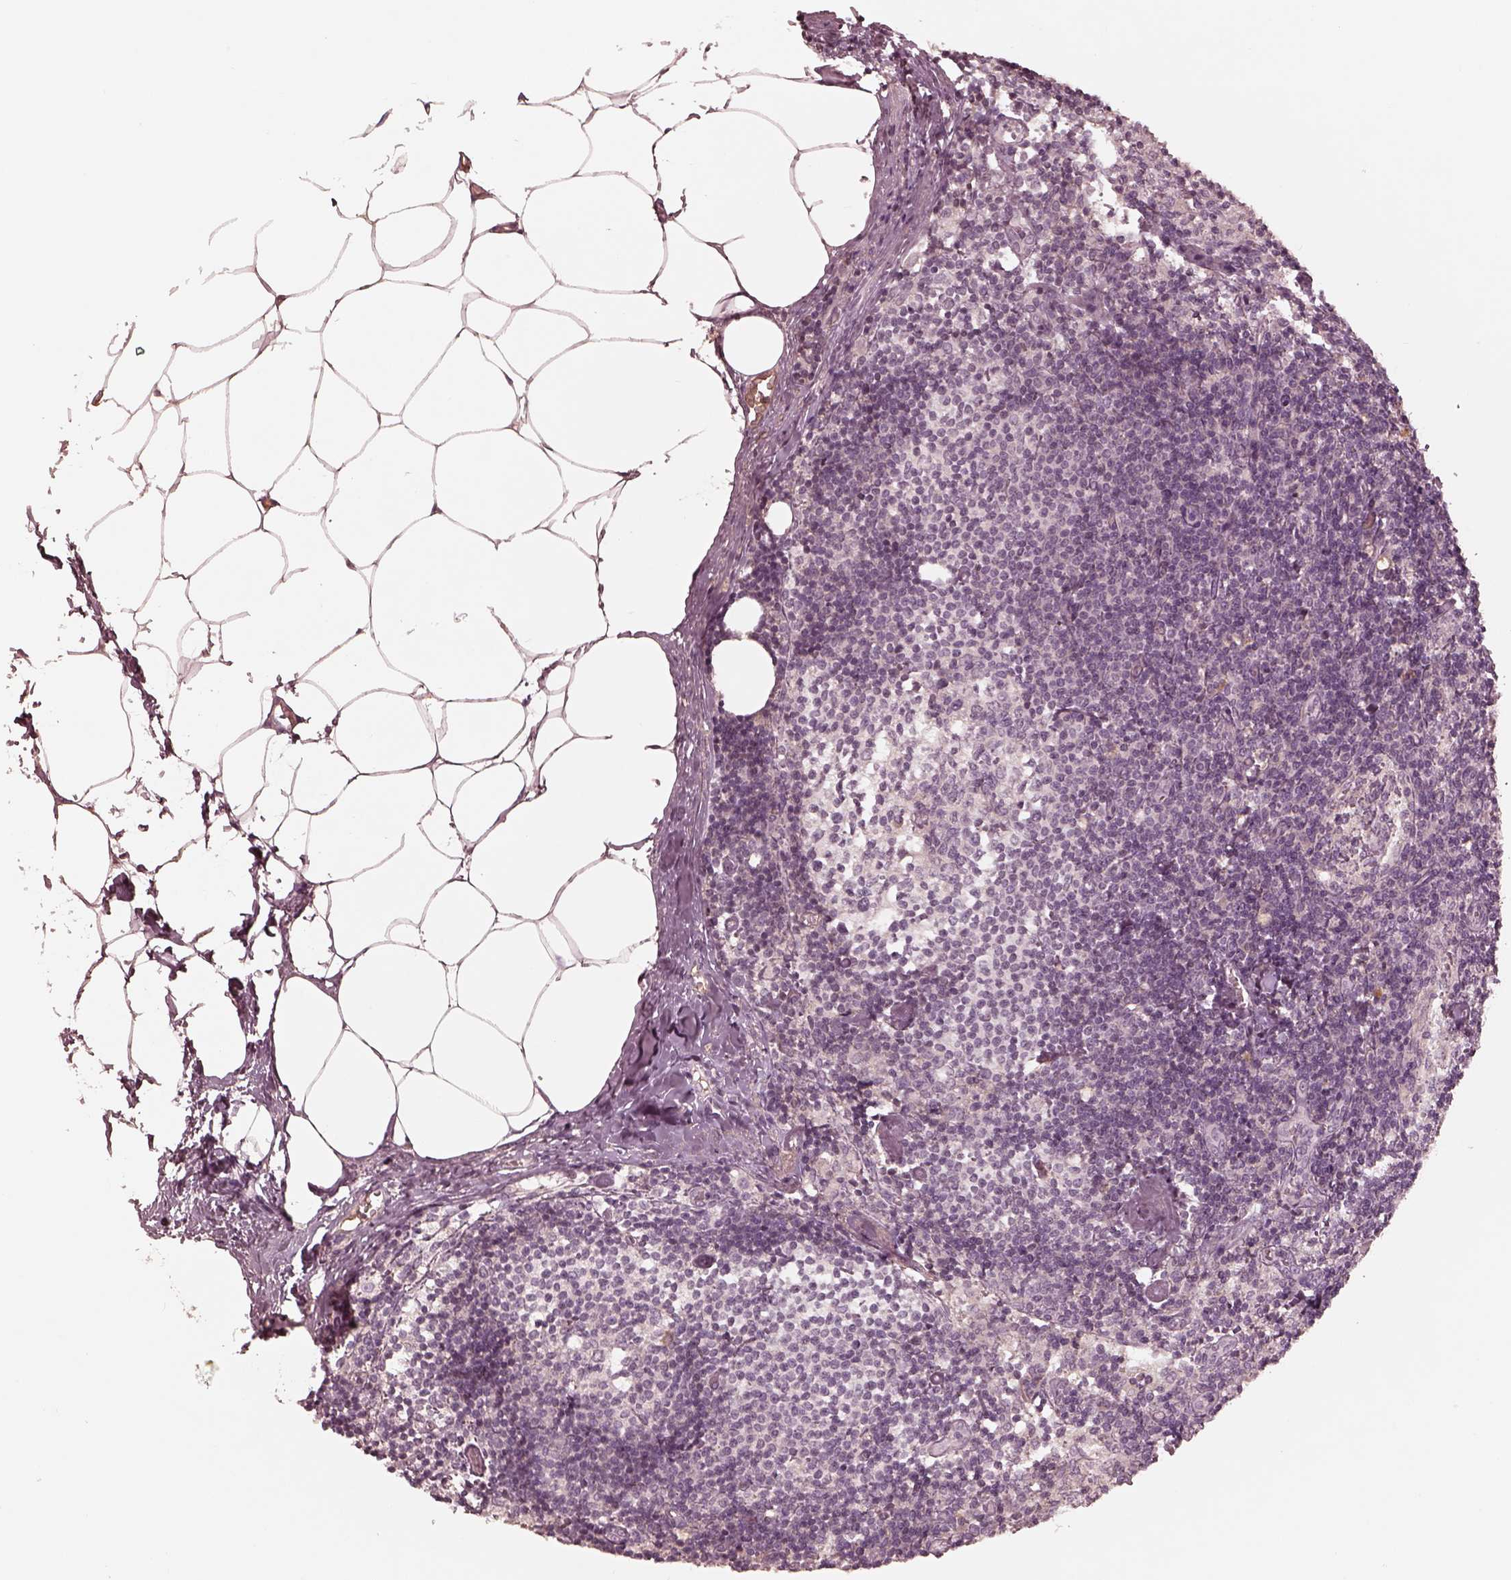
{"staining": {"intensity": "negative", "quantity": "none", "location": "none"}, "tissue": "lymph node", "cell_type": "Germinal center cells", "image_type": "normal", "snomed": [{"axis": "morphology", "description": "Normal tissue, NOS"}, {"axis": "topography", "description": "Lymph node"}], "caption": "Immunohistochemistry (IHC) photomicrograph of unremarkable lymph node: human lymph node stained with DAB exhibits no significant protein expression in germinal center cells. Brightfield microscopy of immunohistochemistry stained with DAB (3,3'-diaminobenzidine) (brown) and hematoxylin (blue), captured at high magnification.", "gene": "TF", "patient": {"sex": "female", "age": 69}}